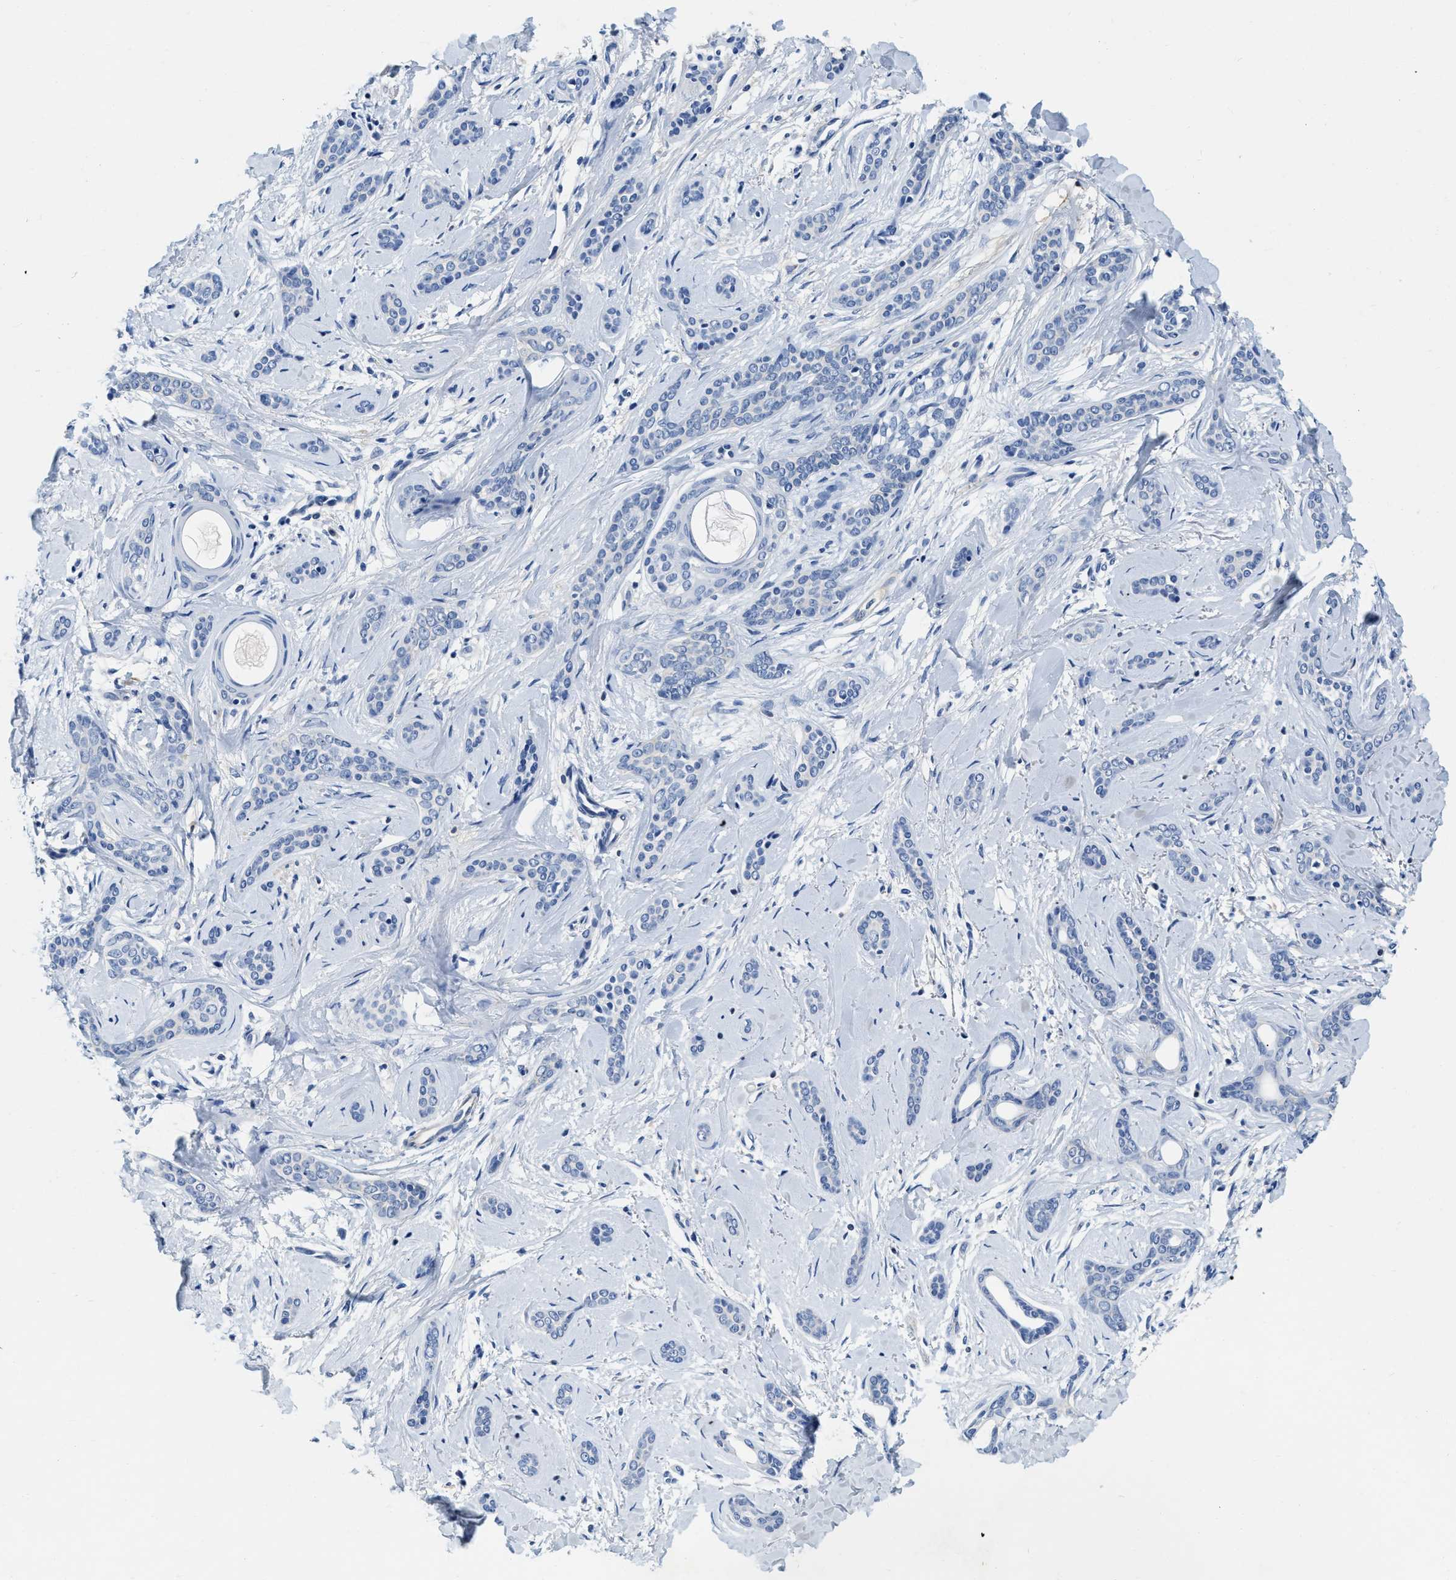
{"staining": {"intensity": "negative", "quantity": "none", "location": "none"}, "tissue": "skin cancer", "cell_type": "Tumor cells", "image_type": "cancer", "snomed": [{"axis": "morphology", "description": "Basal cell carcinoma"}, {"axis": "morphology", "description": "Adnexal tumor, benign"}, {"axis": "topography", "description": "Skin"}], "caption": "Skin cancer stained for a protein using immunohistochemistry (IHC) displays no expression tumor cells.", "gene": "EIF2AK2", "patient": {"sex": "female", "age": 42}}